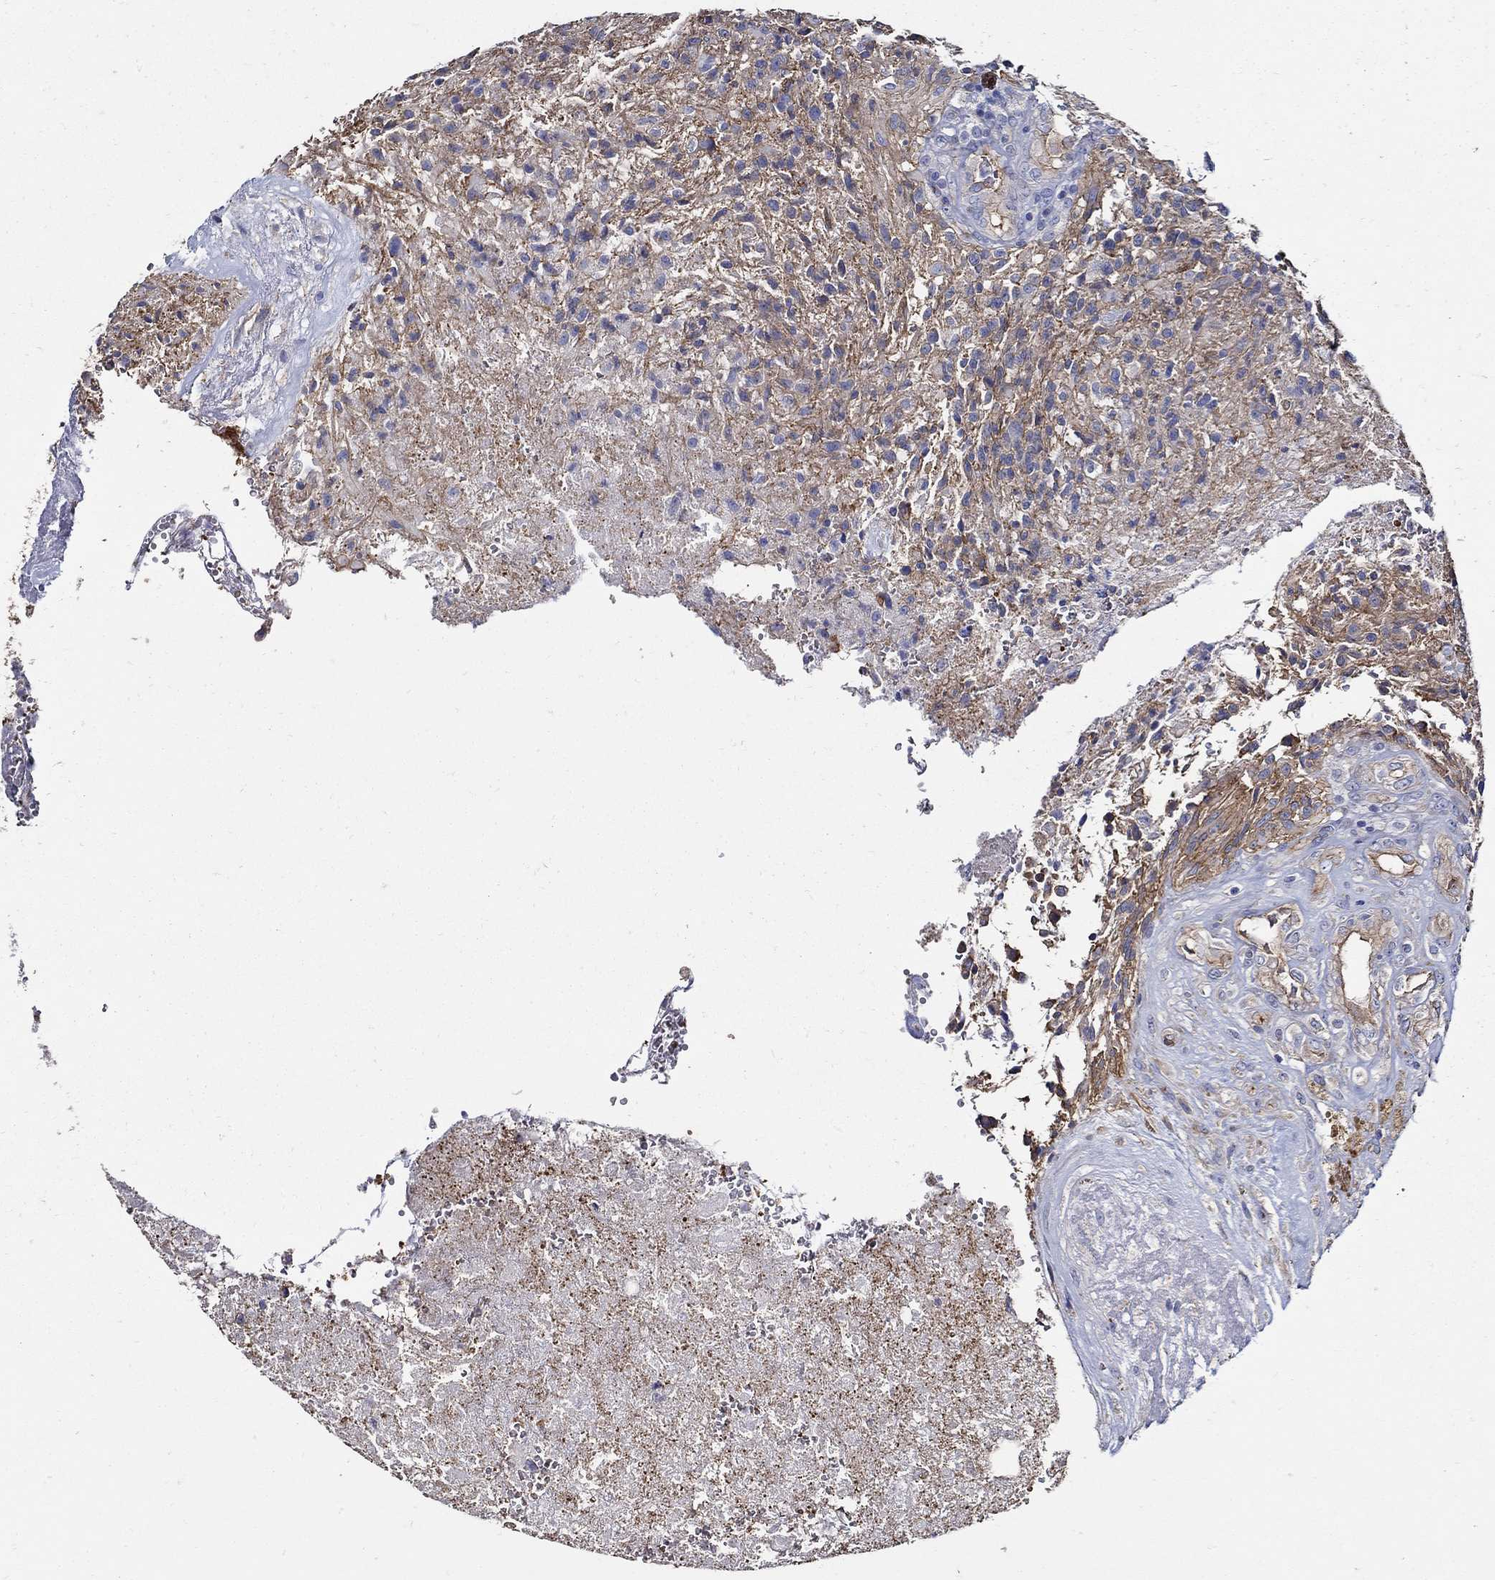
{"staining": {"intensity": "negative", "quantity": "none", "location": "none"}, "tissue": "glioma", "cell_type": "Tumor cells", "image_type": "cancer", "snomed": [{"axis": "morphology", "description": "Glioma, malignant, High grade"}, {"axis": "topography", "description": "Brain"}], "caption": "DAB immunohistochemical staining of malignant glioma (high-grade) displays no significant positivity in tumor cells.", "gene": "APBB3", "patient": {"sex": "male", "age": 56}}